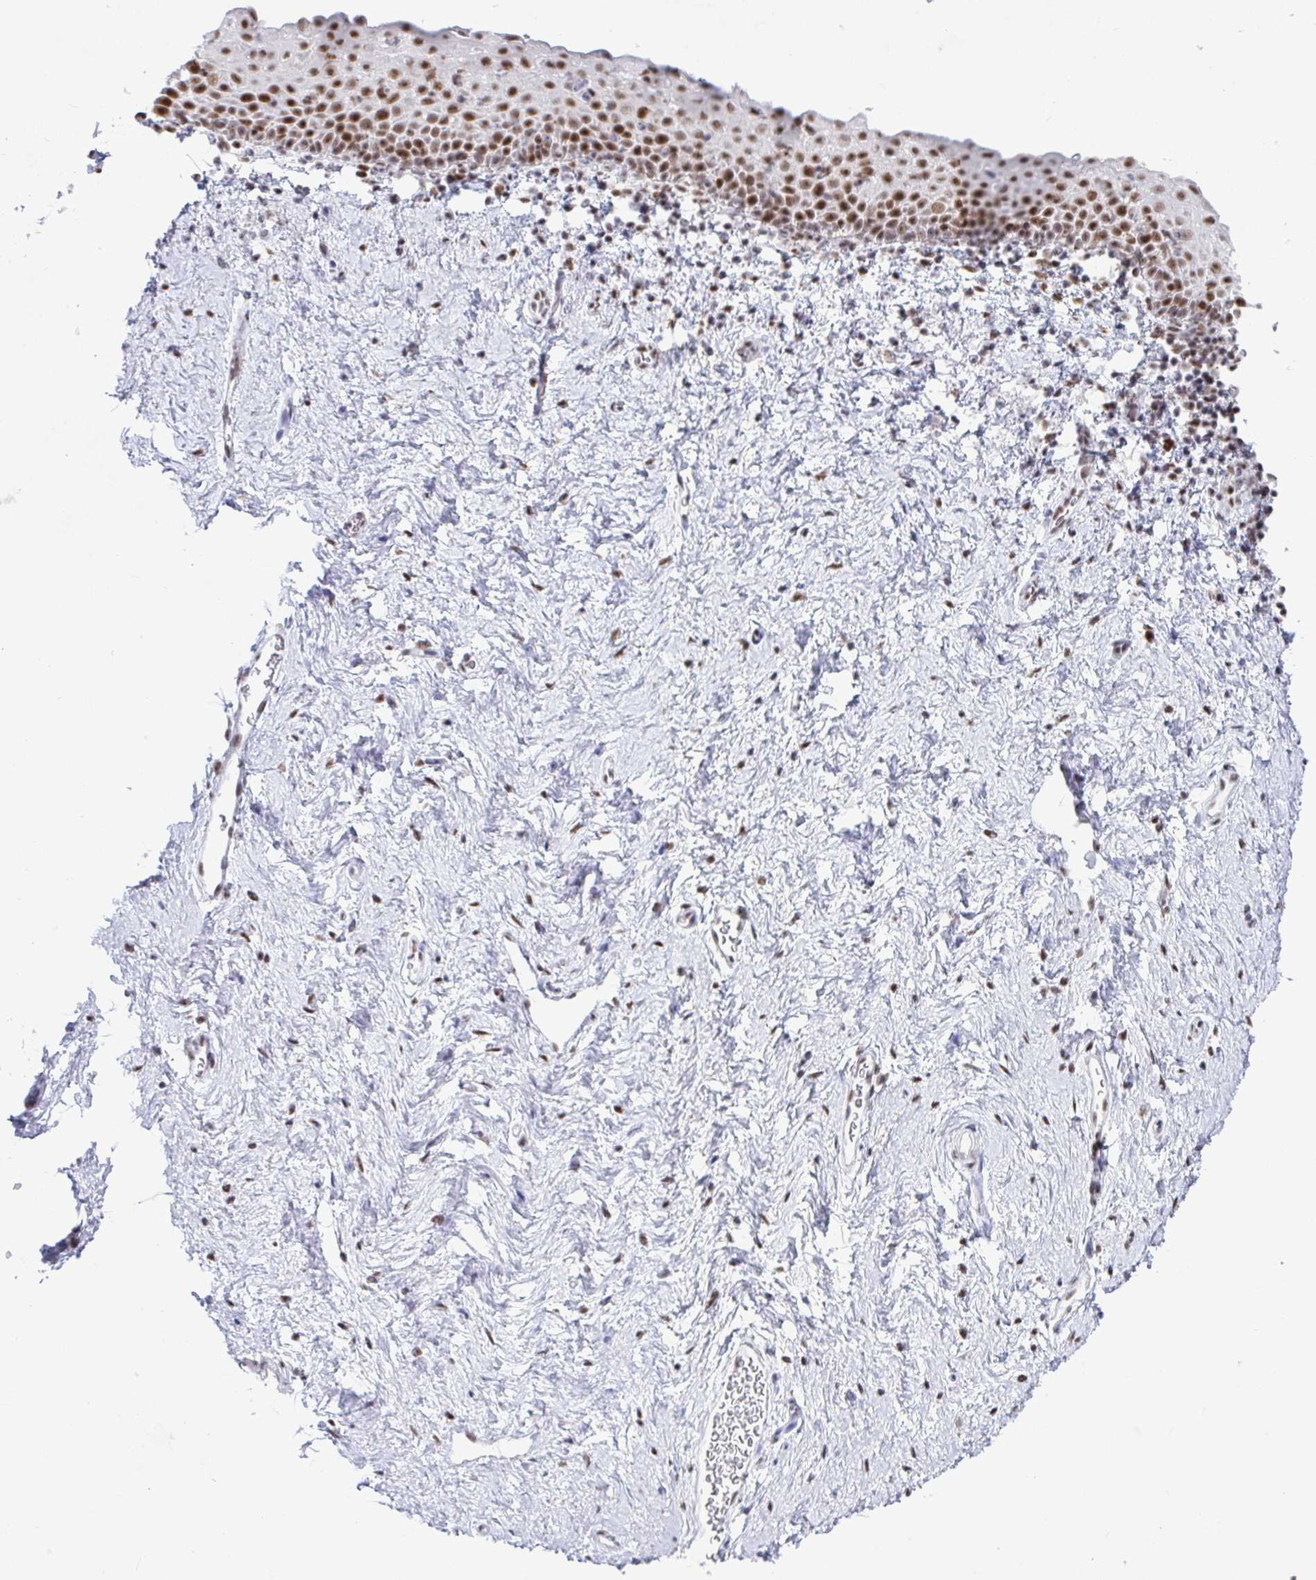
{"staining": {"intensity": "moderate", "quantity": ">75%", "location": "nuclear"}, "tissue": "vagina", "cell_type": "Squamous epithelial cells", "image_type": "normal", "snomed": [{"axis": "morphology", "description": "Normal tissue, NOS"}, {"axis": "topography", "description": "Vagina"}], "caption": "Vagina stained with a brown dye exhibits moderate nuclear positive staining in about >75% of squamous epithelial cells.", "gene": "SUPT16H", "patient": {"sex": "female", "age": 61}}